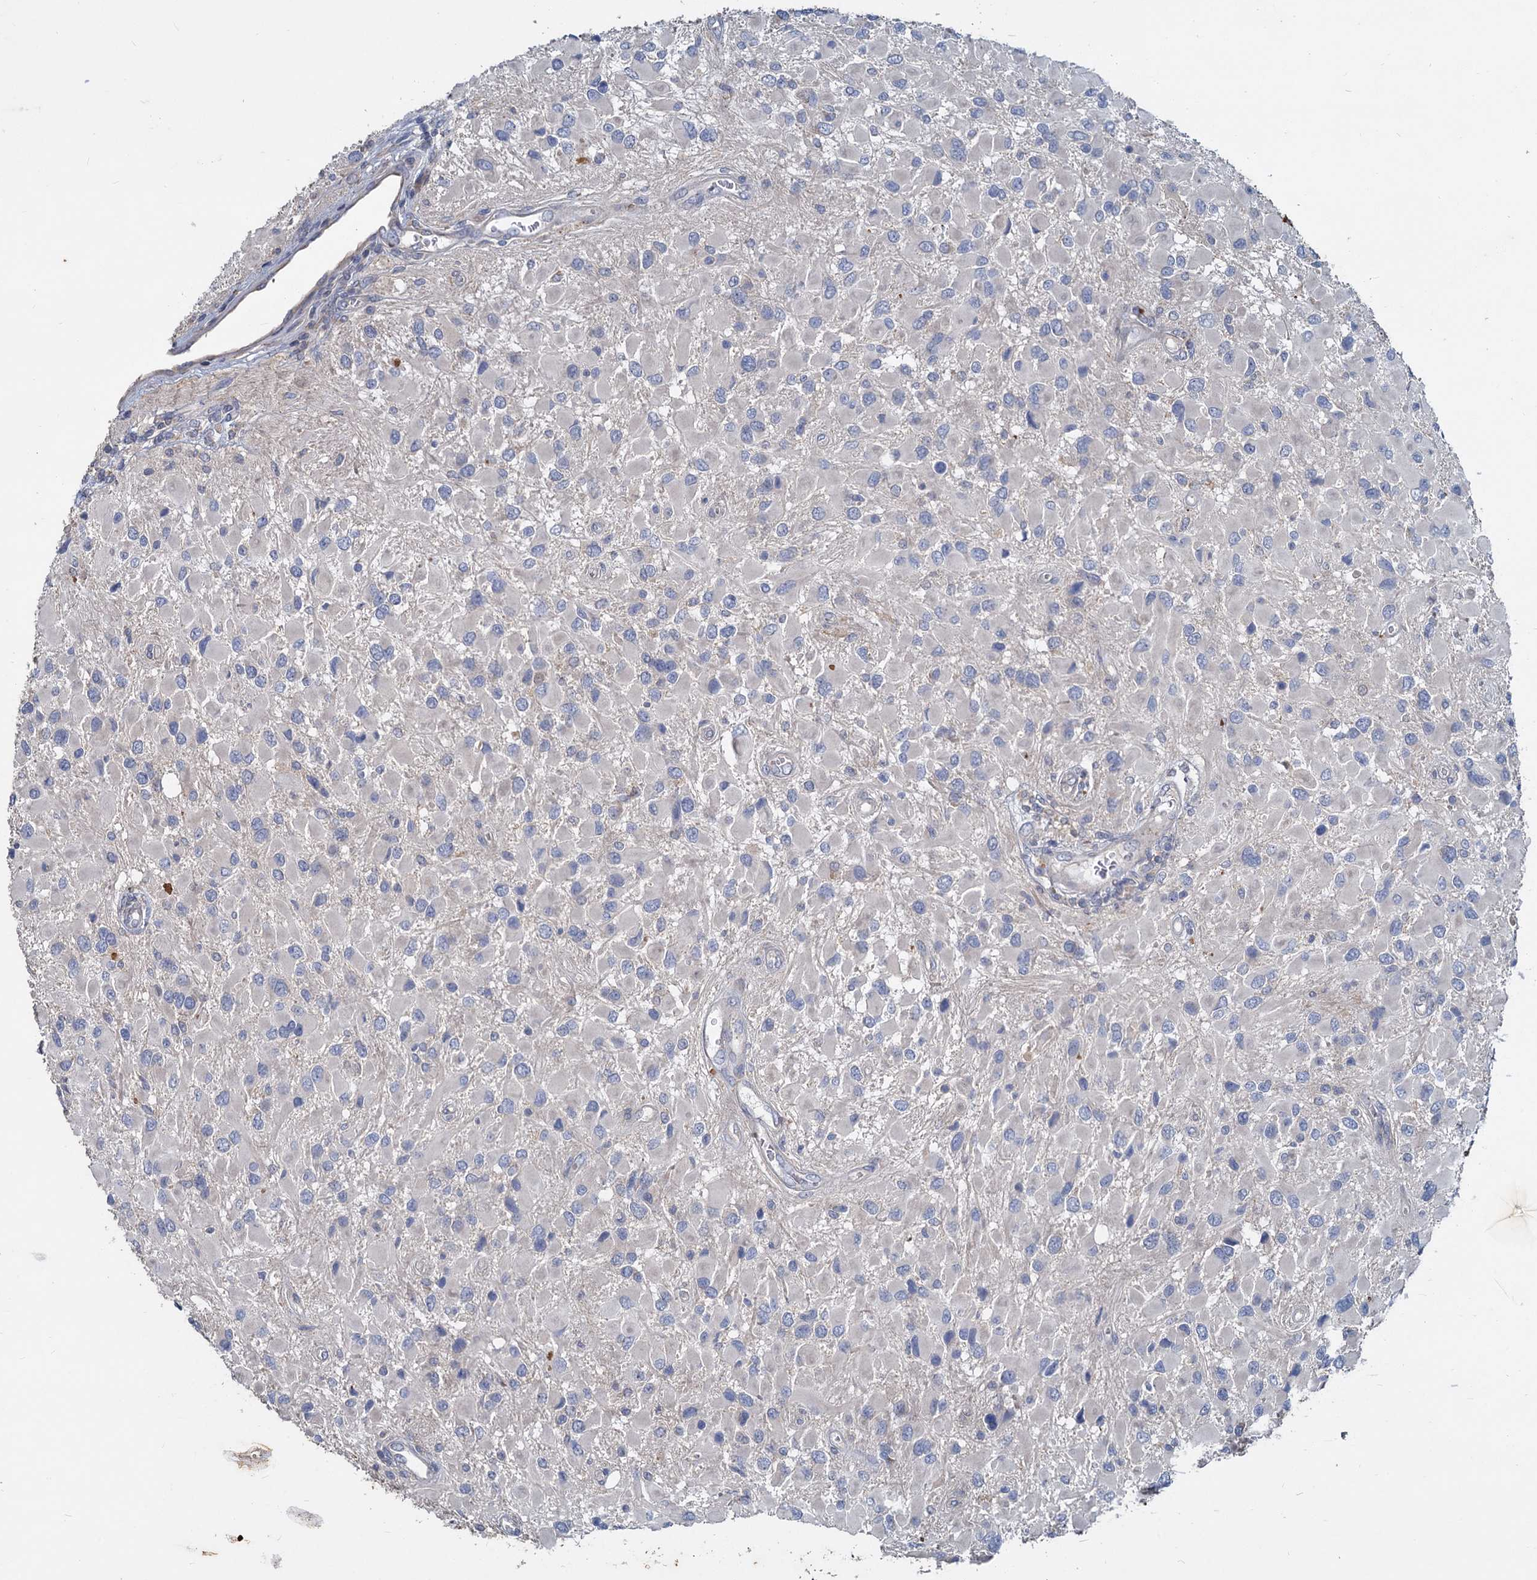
{"staining": {"intensity": "negative", "quantity": "none", "location": "none"}, "tissue": "glioma", "cell_type": "Tumor cells", "image_type": "cancer", "snomed": [{"axis": "morphology", "description": "Glioma, malignant, High grade"}, {"axis": "topography", "description": "Brain"}], "caption": "High magnification brightfield microscopy of glioma stained with DAB (brown) and counterstained with hematoxylin (blue): tumor cells show no significant staining.", "gene": "SLC2A7", "patient": {"sex": "male", "age": 53}}